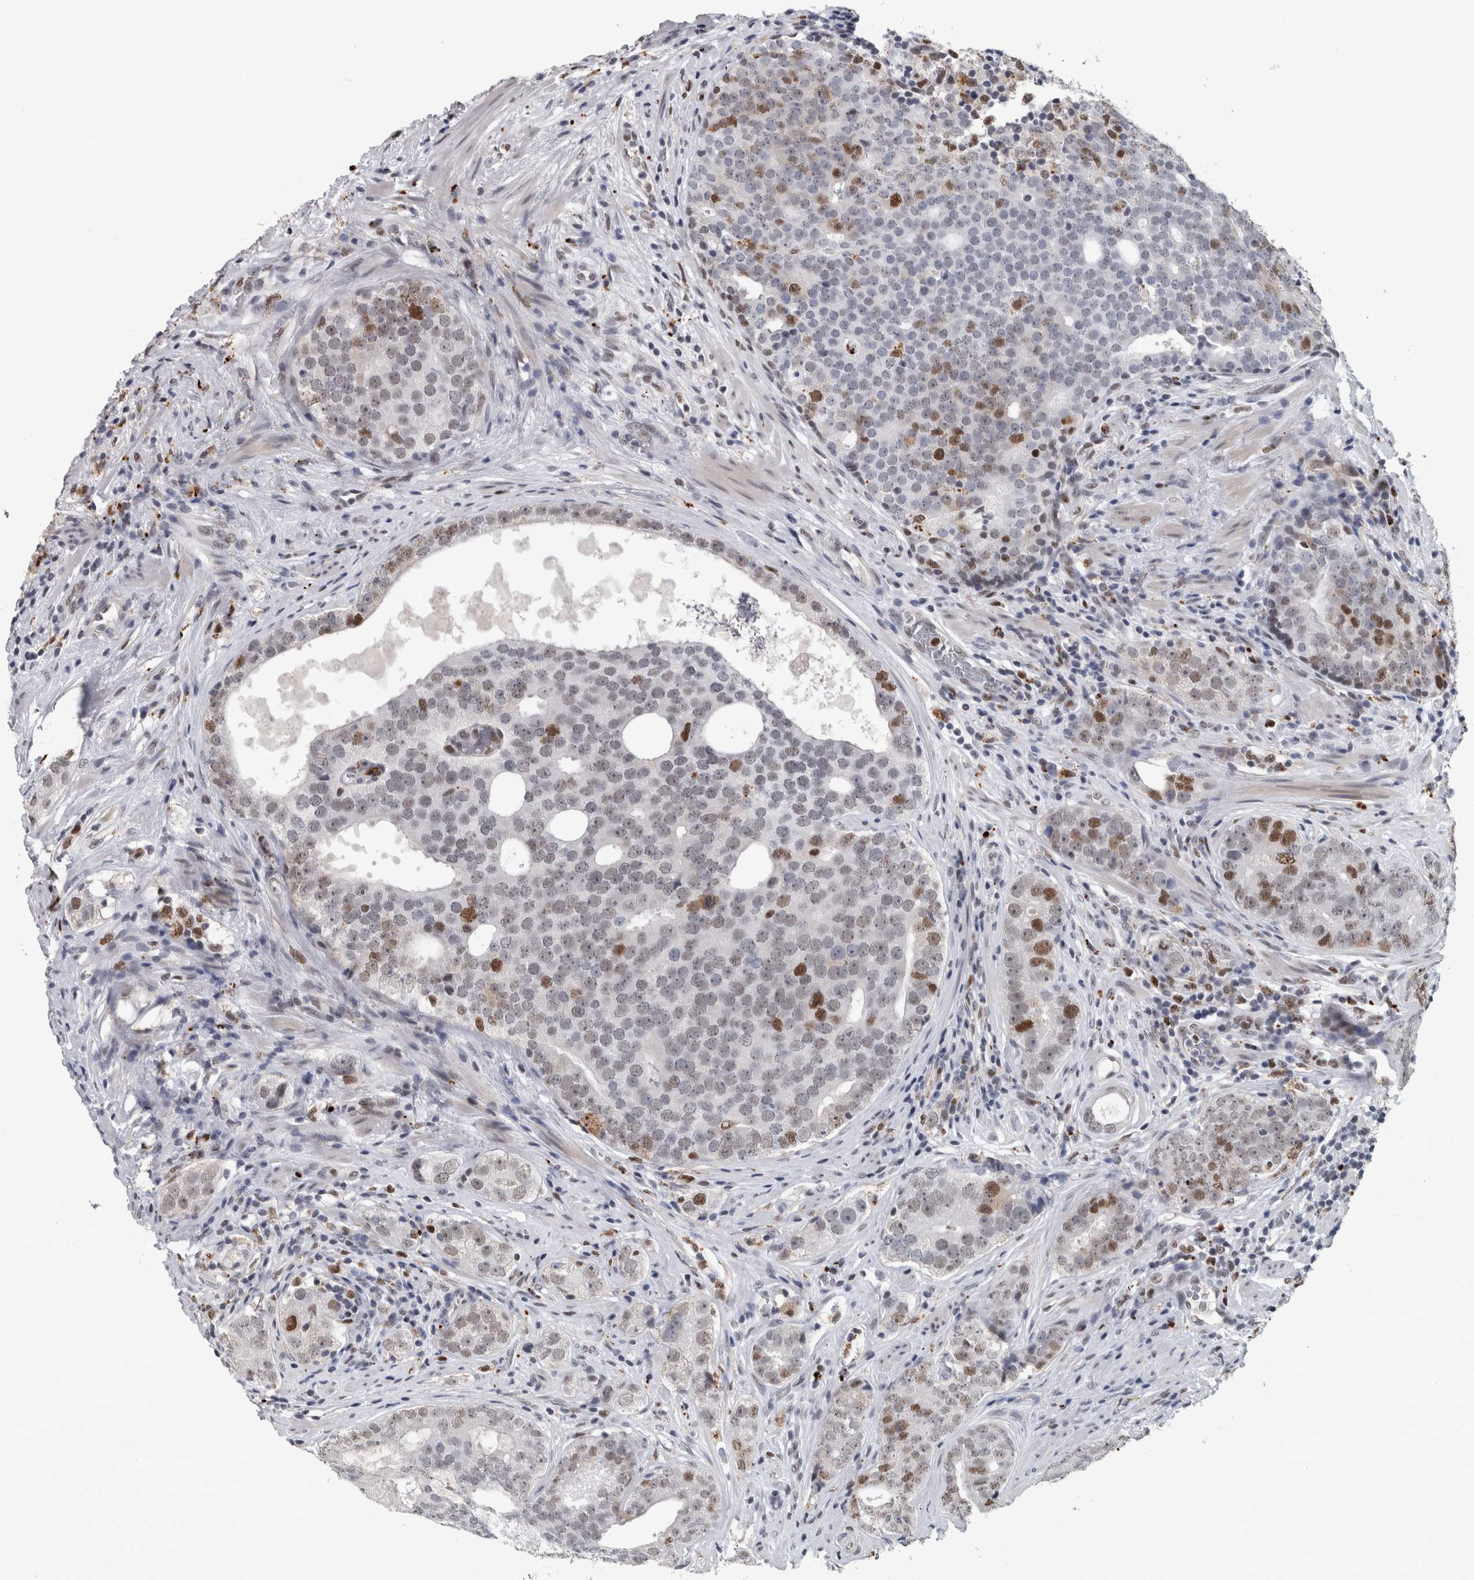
{"staining": {"intensity": "moderate", "quantity": "<25%", "location": "nuclear"}, "tissue": "prostate cancer", "cell_type": "Tumor cells", "image_type": "cancer", "snomed": [{"axis": "morphology", "description": "Adenocarcinoma, High grade"}, {"axis": "topography", "description": "Prostate"}], "caption": "The micrograph displays staining of prostate cancer (adenocarcinoma (high-grade)), revealing moderate nuclear protein expression (brown color) within tumor cells.", "gene": "POLD2", "patient": {"sex": "male", "age": 56}}